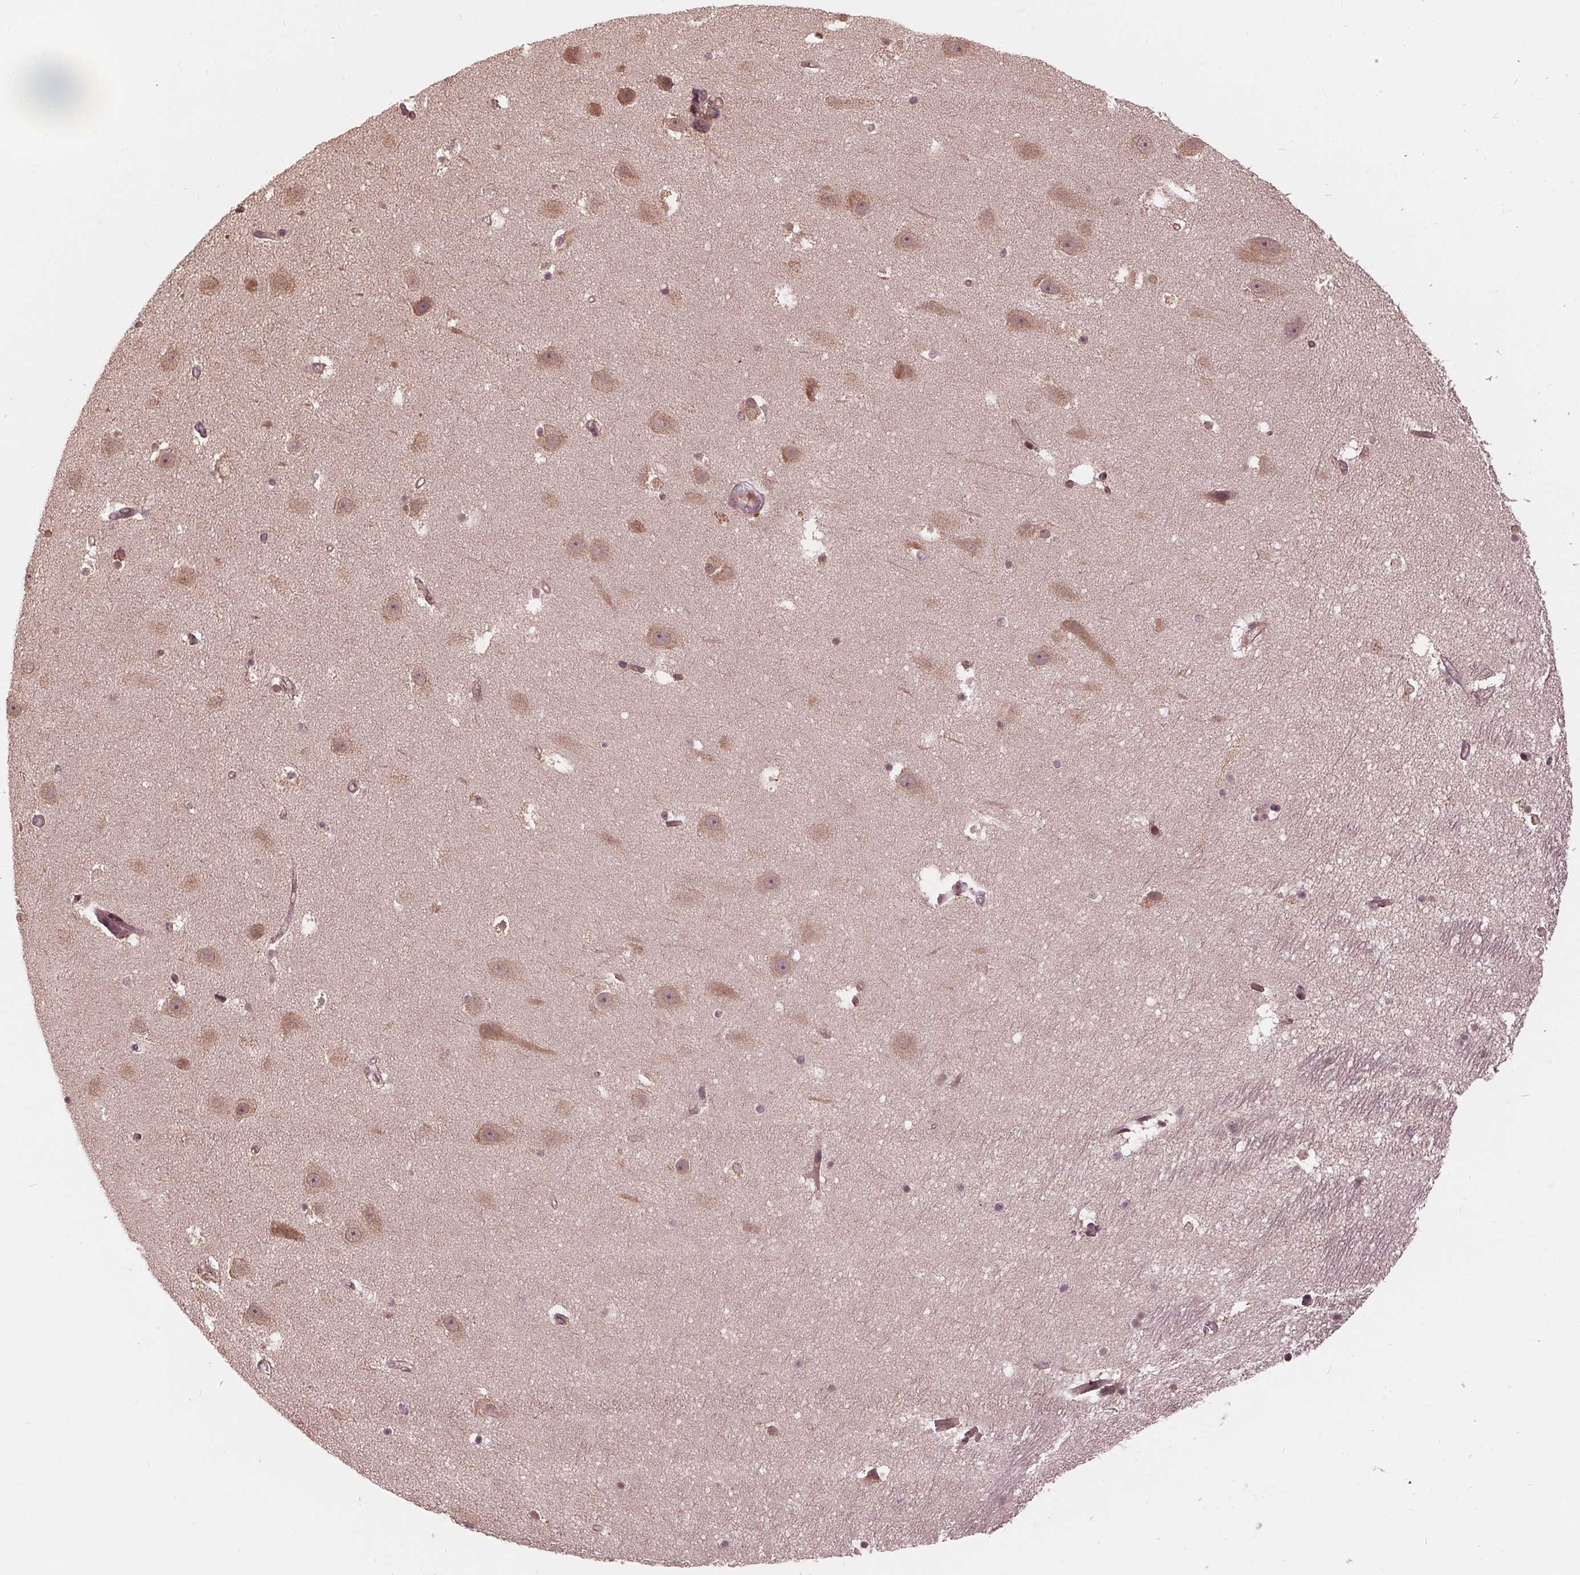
{"staining": {"intensity": "weak", "quantity": "<25%", "location": "nuclear"}, "tissue": "hippocampus", "cell_type": "Glial cells", "image_type": "normal", "snomed": [{"axis": "morphology", "description": "Normal tissue, NOS"}, {"axis": "topography", "description": "Hippocampus"}], "caption": "A high-resolution image shows IHC staining of benign hippocampus, which displays no significant expression in glial cells.", "gene": "ZNF471", "patient": {"sex": "male", "age": 26}}